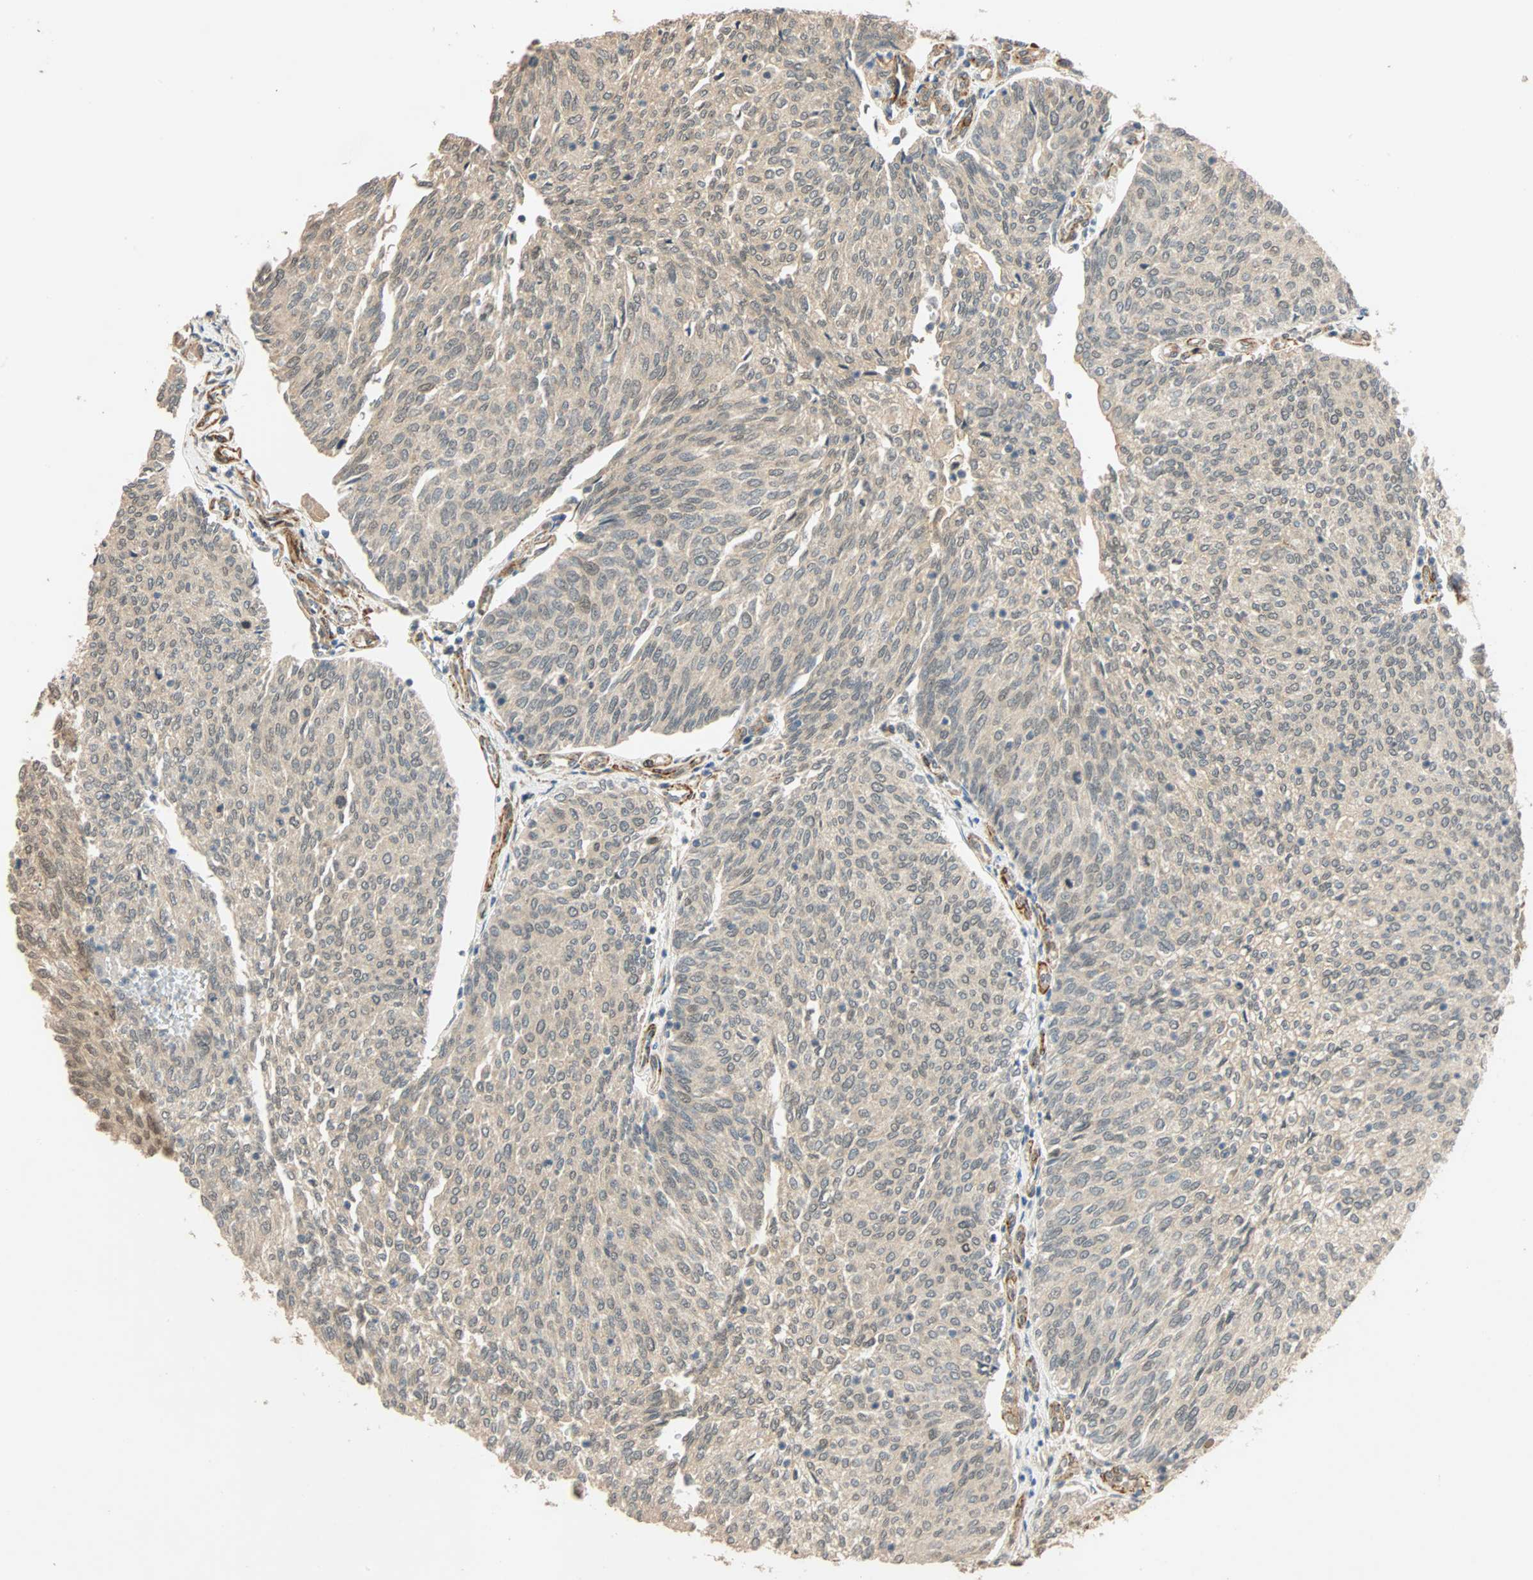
{"staining": {"intensity": "negative", "quantity": "none", "location": "none"}, "tissue": "urothelial cancer", "cell_type": "Tumor cells", "image_type": "cancer", "snomed": [{"axis": "morphology", "description": "Urothelial carcinoma, Low grade"}, {"axis": "topography", "description": "Urinary bladder"}], "caption": "IHC histopathology image of neoplastic tissue: urothelial cancer stained with DAB shows no significant protein expression in tumor cells. (DAB (3,3'-diaminobenzidine) immunohistochemistry (IHC) with hematoxylin counter stain).", "gene": "QSER1", "patient": {"sex": "female", "age": 79}}